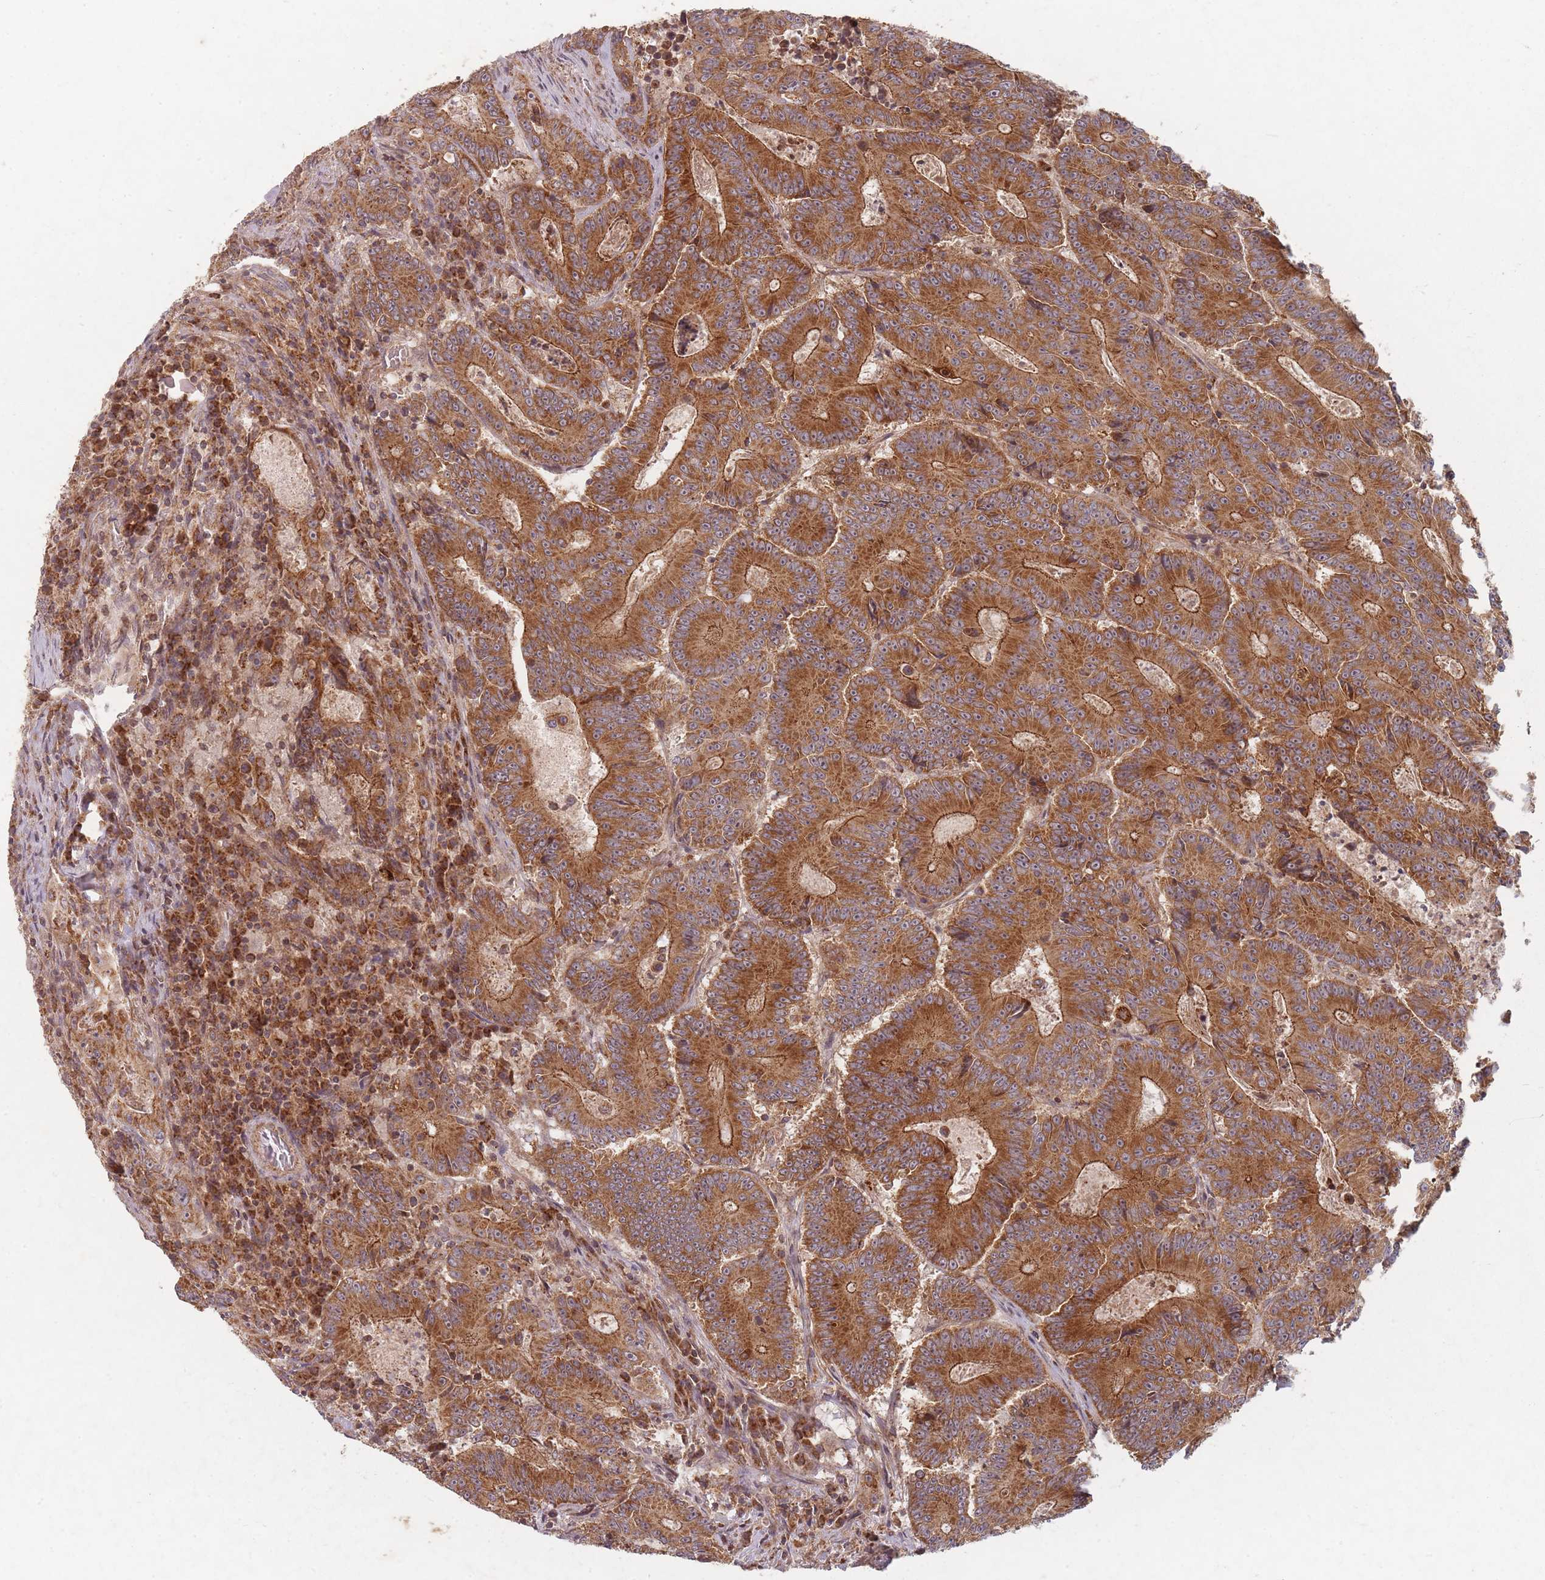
{"staining": {"intensity": "strong", "quantity": ">75%", "location": "cytoplasmic/membranous"}, "tissue": "colorectal cancer", "cell_type": "Tumor cells", "image_type": "cancer", "snomed": [{"axis": "morphology", "description": "Adenocarcinoma, NOS"}, {"axis": "topography", "description": "Colon"}], "caption": "Human colorectal adenocarcinoma stained for a protein (brown) displays strong cytoplasmic/membranous positive expression in about >75% of tumor cells.", "gene": "RADX", "patient": {"sex": "male", "age": 83}}